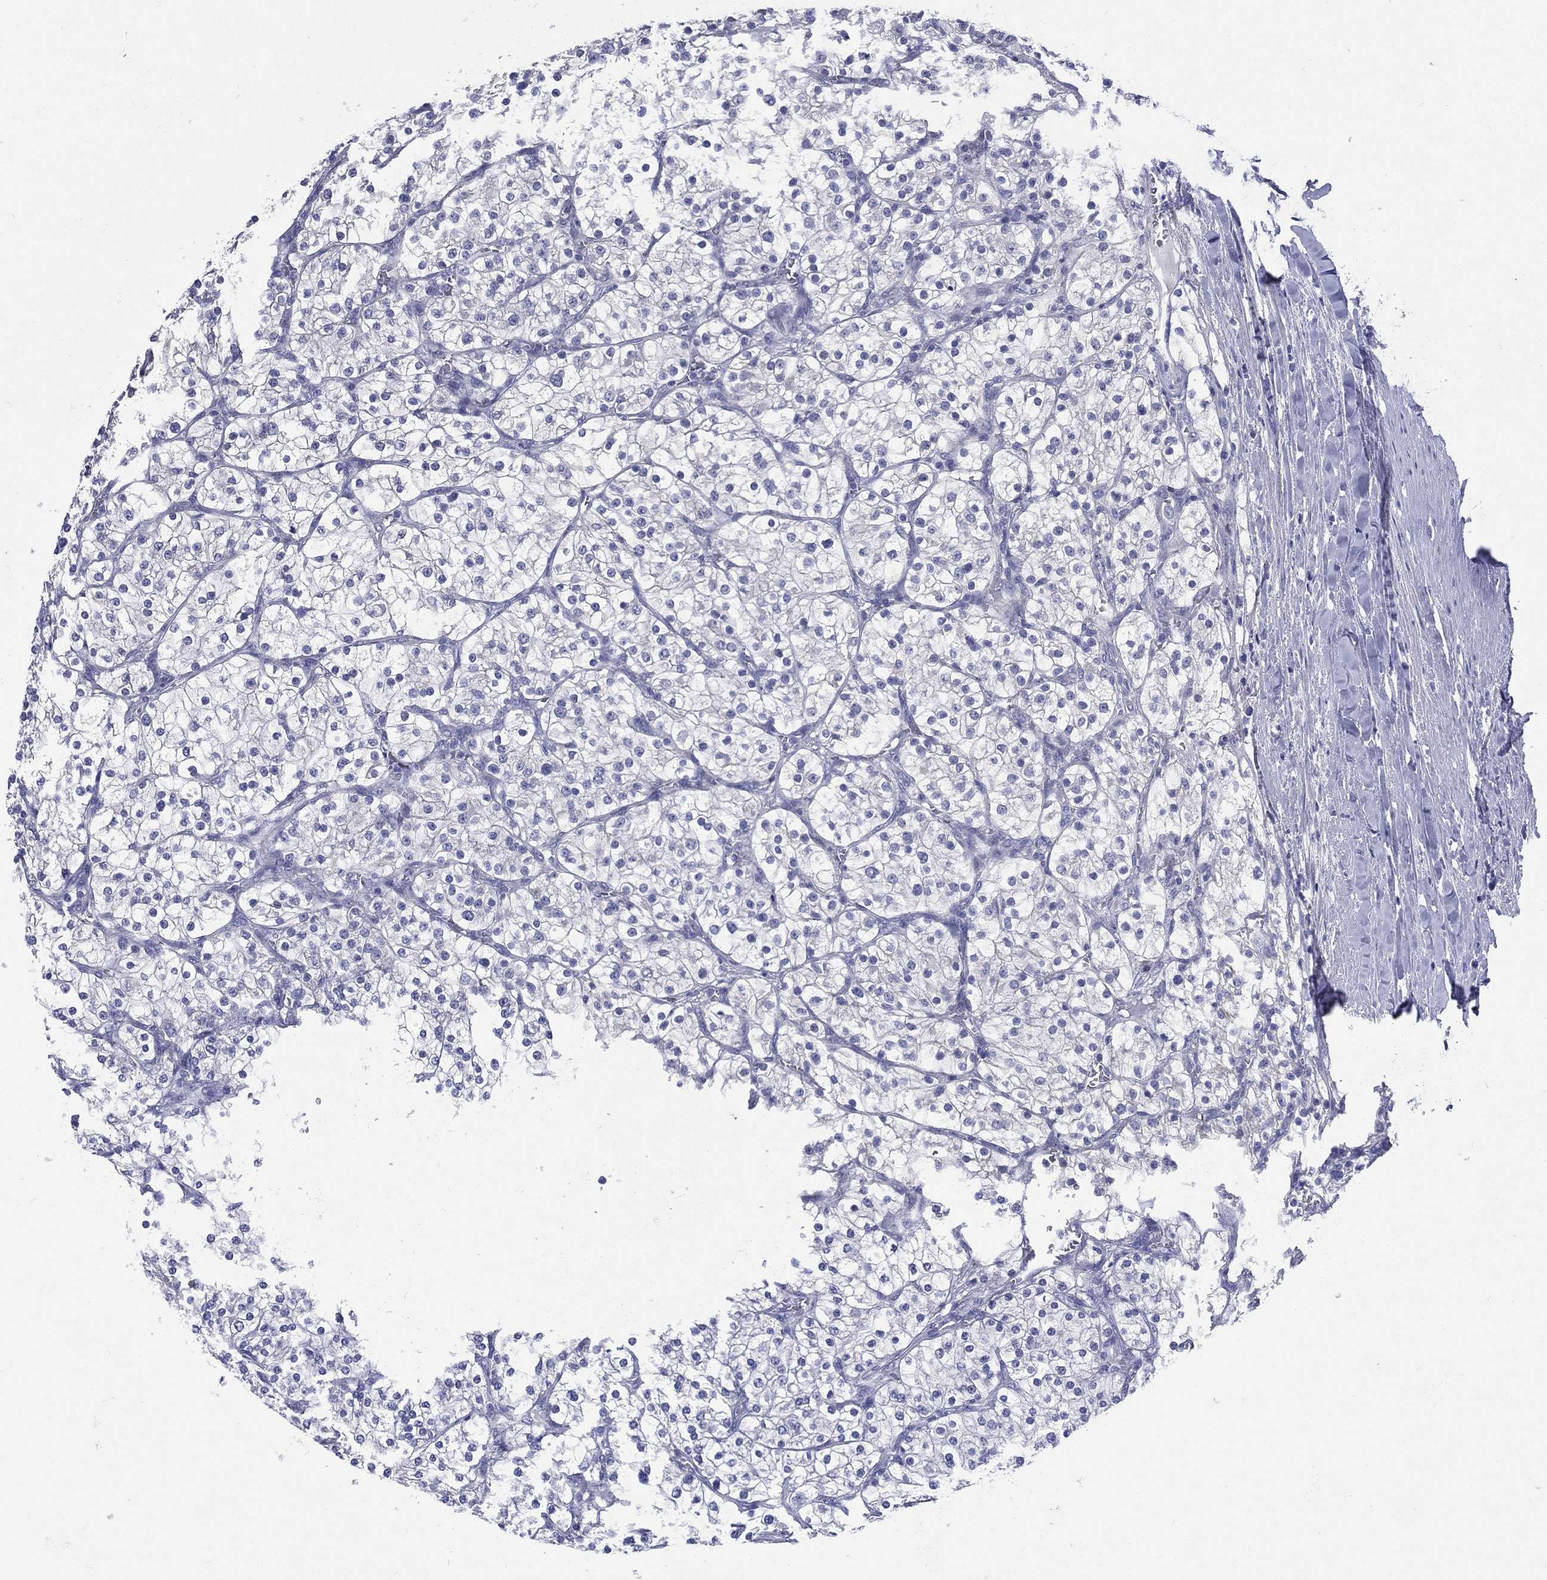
{"staining": {"intensity": "negative", "quantity": "none", "location": "none"}, "tissue": "renal cancer", "cell_type": "Tumor cells", "image_type": "cancer", "snomed": [{"axis": "morphology", "description": "Adenocarcinoma, NOS"}, {"axis": "topography", "description": "Kidney"}], "caption": "Immunohistochemistry (IHC) micrograph of neoplastic tissue: human renal cancer (adenocarcinoma) stained with DAB shows no significant protein positivity in tumor cells.", "gene": "TGM1", "patient": {"sex": "male", "age": 80}}